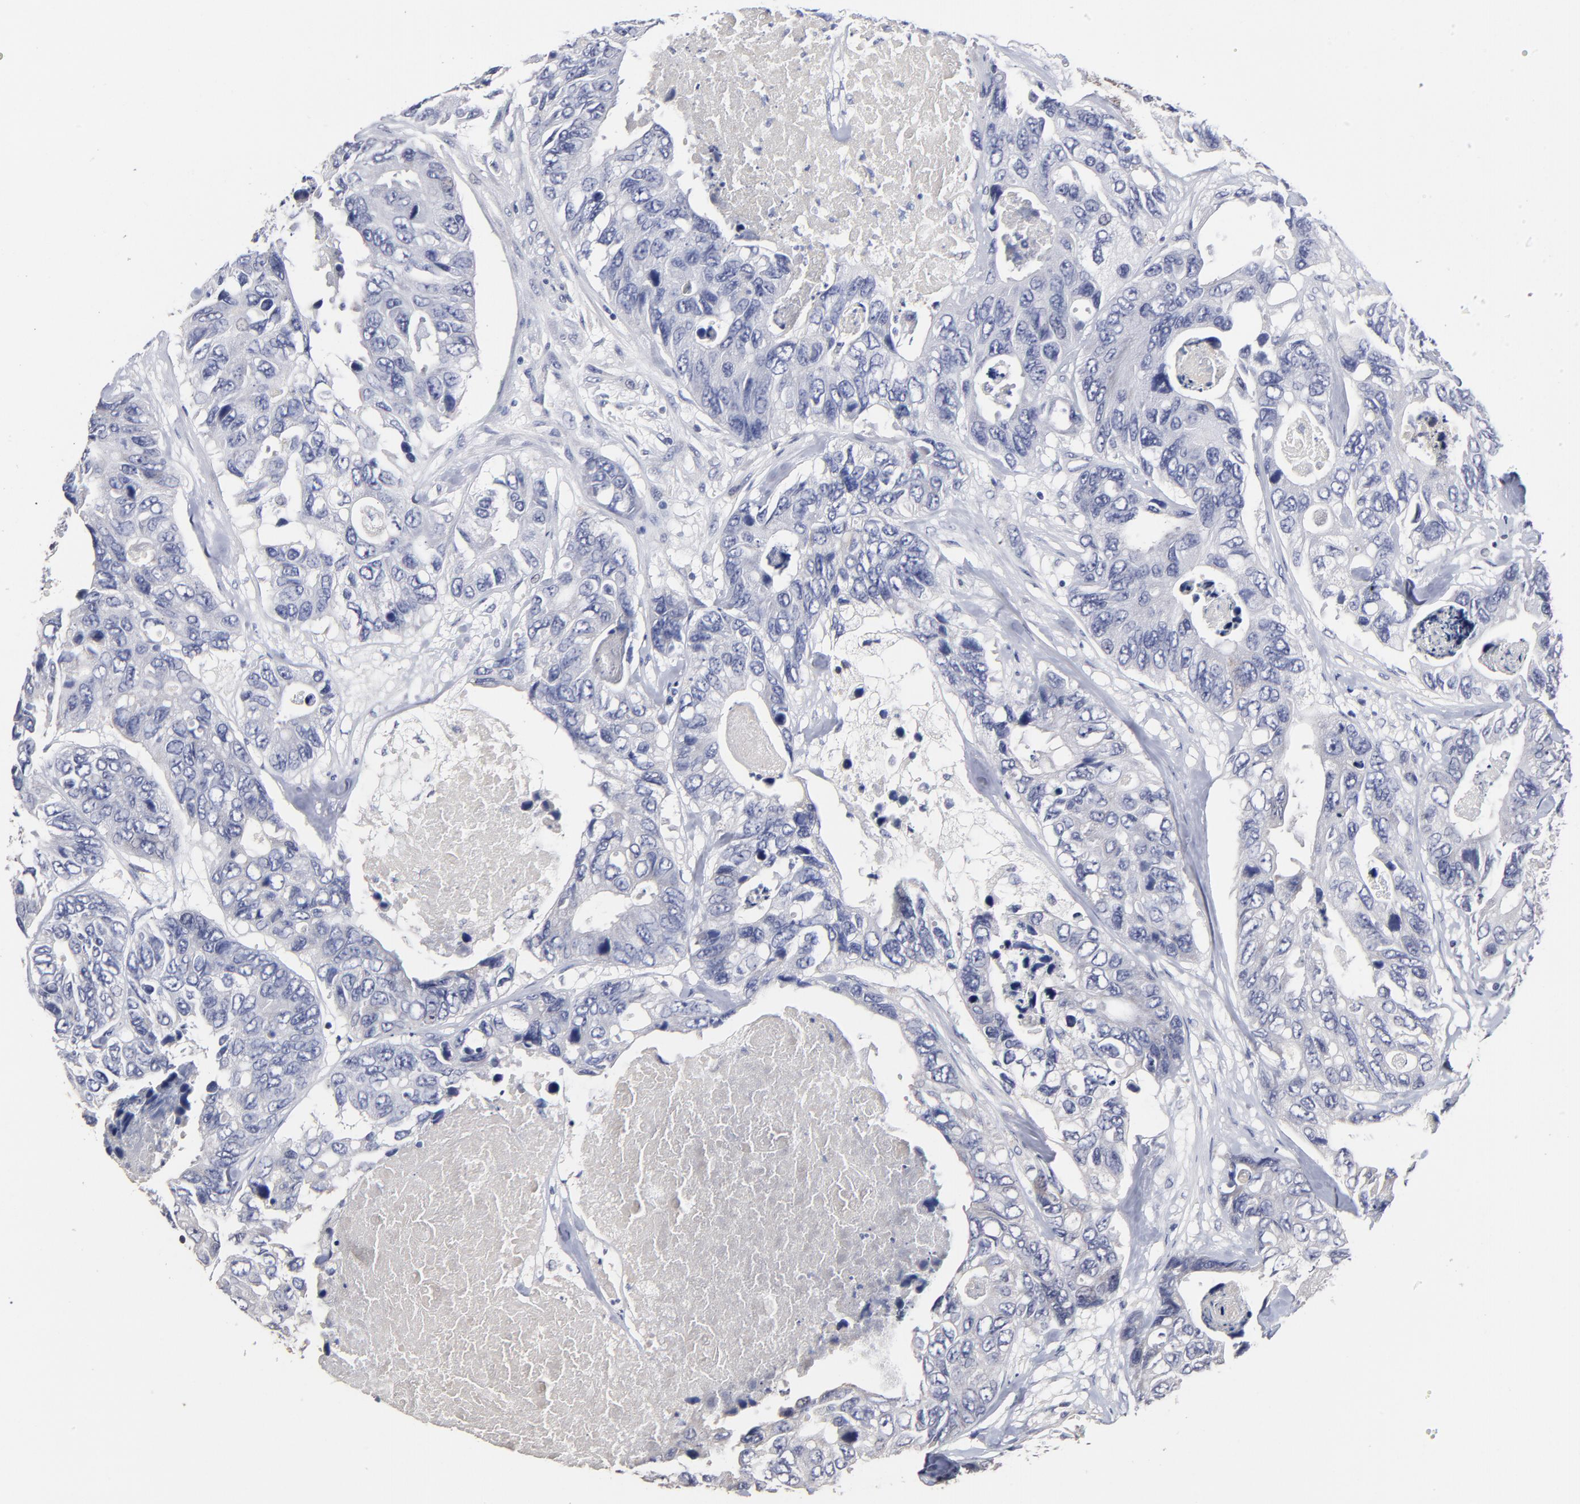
{"staining": {"intensity": "negative", "quantity": "none", "location": "none"}, "tissue": "colorectal cancer", "cell_type": "Tumor cells", "image_type": "cancer", "snomed": [{"axis": "morphology", "description": "Adenocarcinoma, NOS"}, {"axis": "topography", "description": "Colon"}], "caption": "The histopathology image shows no staining of tumor cells in adenocarcinoma (colorectal). (DAB immunohistochemistry (IHC) visualized using brightfield microscopy, high magnification).", "gene": "TRAT1", "patient": {"sex": "female", "age": 86}}